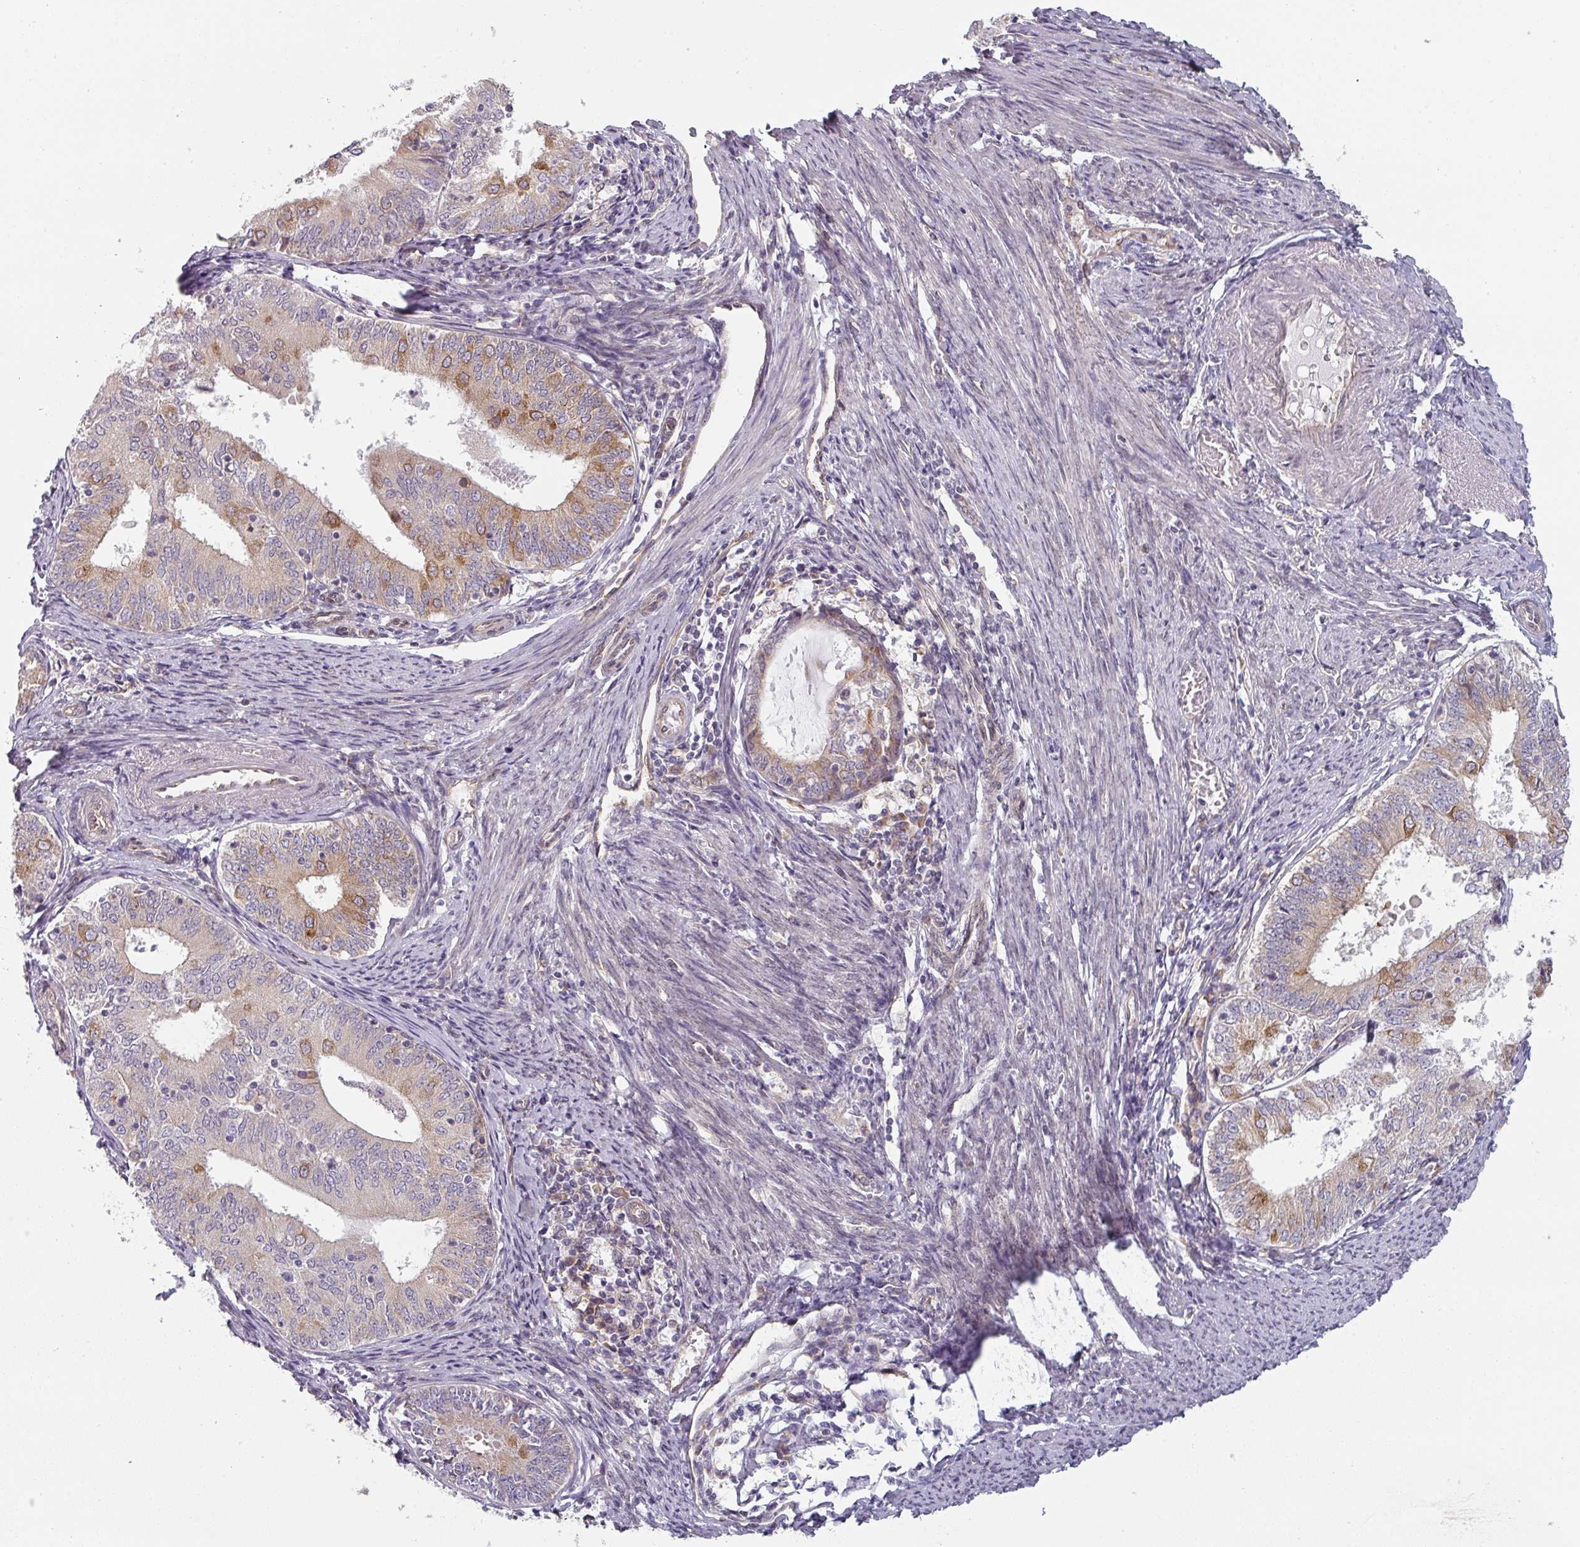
{"staining": {"intensity": "moderate", "quantity": "<25%", "location": "cytoplasmic/membranous"}, "tissue": "endometrial cancer", "cell_type": "Tumor cells", "image_type": "cancer", "snomed": [{"axis": "morphology", "description": "Adenocarcinoma, NOS"}, {"axis": "topography", "description": "Endometrium"}], "caption": "IHC micrograph of neoplastic tissue: human endometrial cancer stained using immunohistochemistry (IHC) reveals low levels of moderate protein expression localized specifically in the cytoplasmic/membranous of tumor cells, appearing as a cytoplasmic/membranous brown color.", "gene": "TAPT1", "patient": {"sex": "female", "age": 57}}